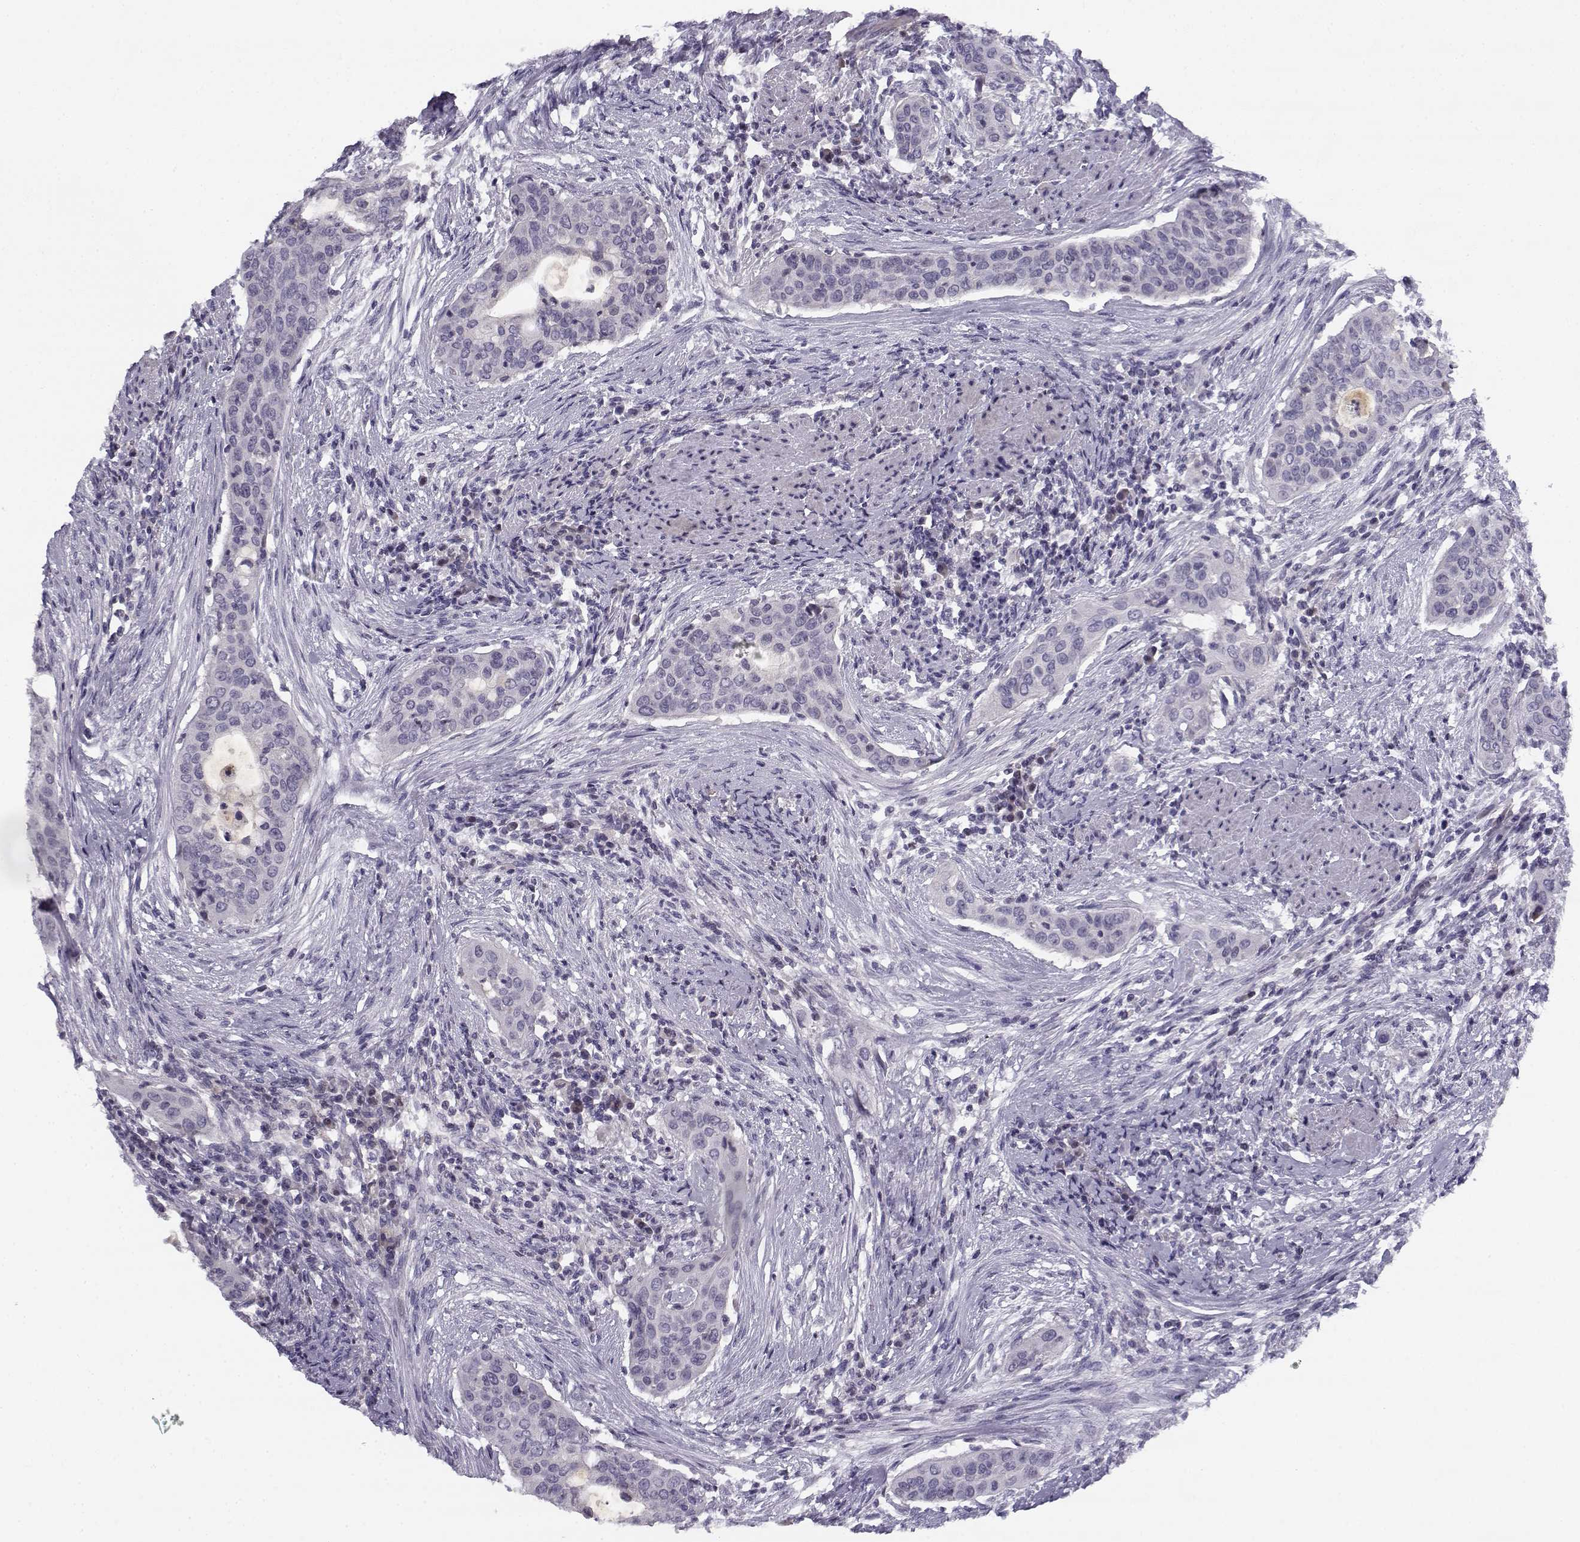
{"staining": {"intensity": "negative", "quantity": "none", "location": "none"}, "tissue": "urothelial cancer", "cell_type": "Tumor cells", "image_type": "cancer", "snomed": [{"axis": "morphology", "description": "Urothelial carcinoma, High grade"}, {"axis": "topography", "description": "Urinary bladder"}], "caption": "DAB immunohistochemical staining of human urothelial cancer displays no significant positivity in tumor cells. (DAB (3,3'-diaminobenzidine) immunohistochemistry (IHC) visualized using brightfield microscopy, high magnification).", "gene": "DDX25", "patient": {"sex": "male", "age": 82}}